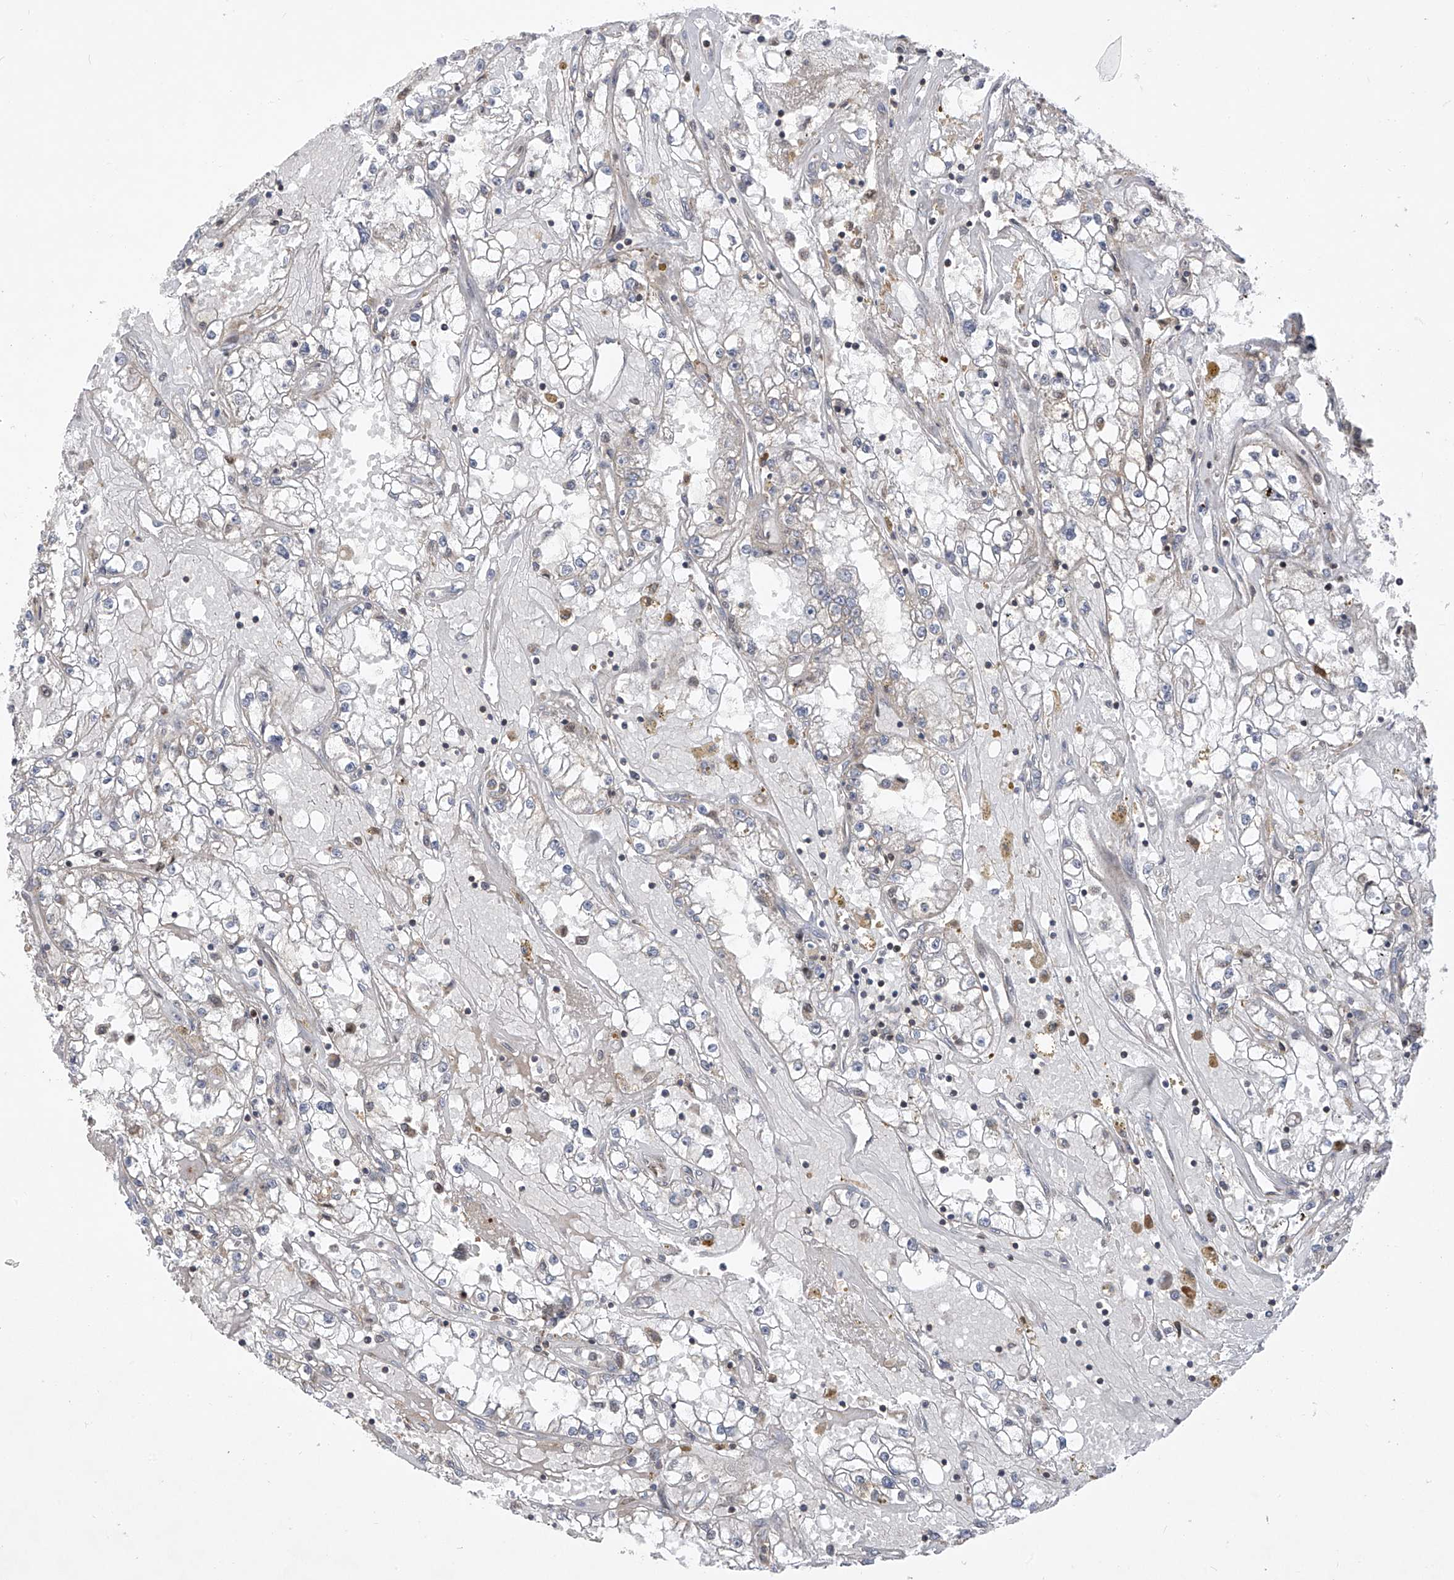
{"staining": {"intensity": "negative", "quantity": "none", "location": "none"}, "tissue": "renal cancer", "cell_type": "Tumor cells", "image_type": "cancer", "snomed": [{"axis": "morphology", "description": "Adenocarcinoma, NOS"}, {"axis": "topography", "description": "Kidney"}], "caption": "Immunohistochemical staining of human renal cancer exhibits no significant positivity in tumor cells.", "gene": "SLCO4A1", "patient": {"sex": "male", "age": 56}}